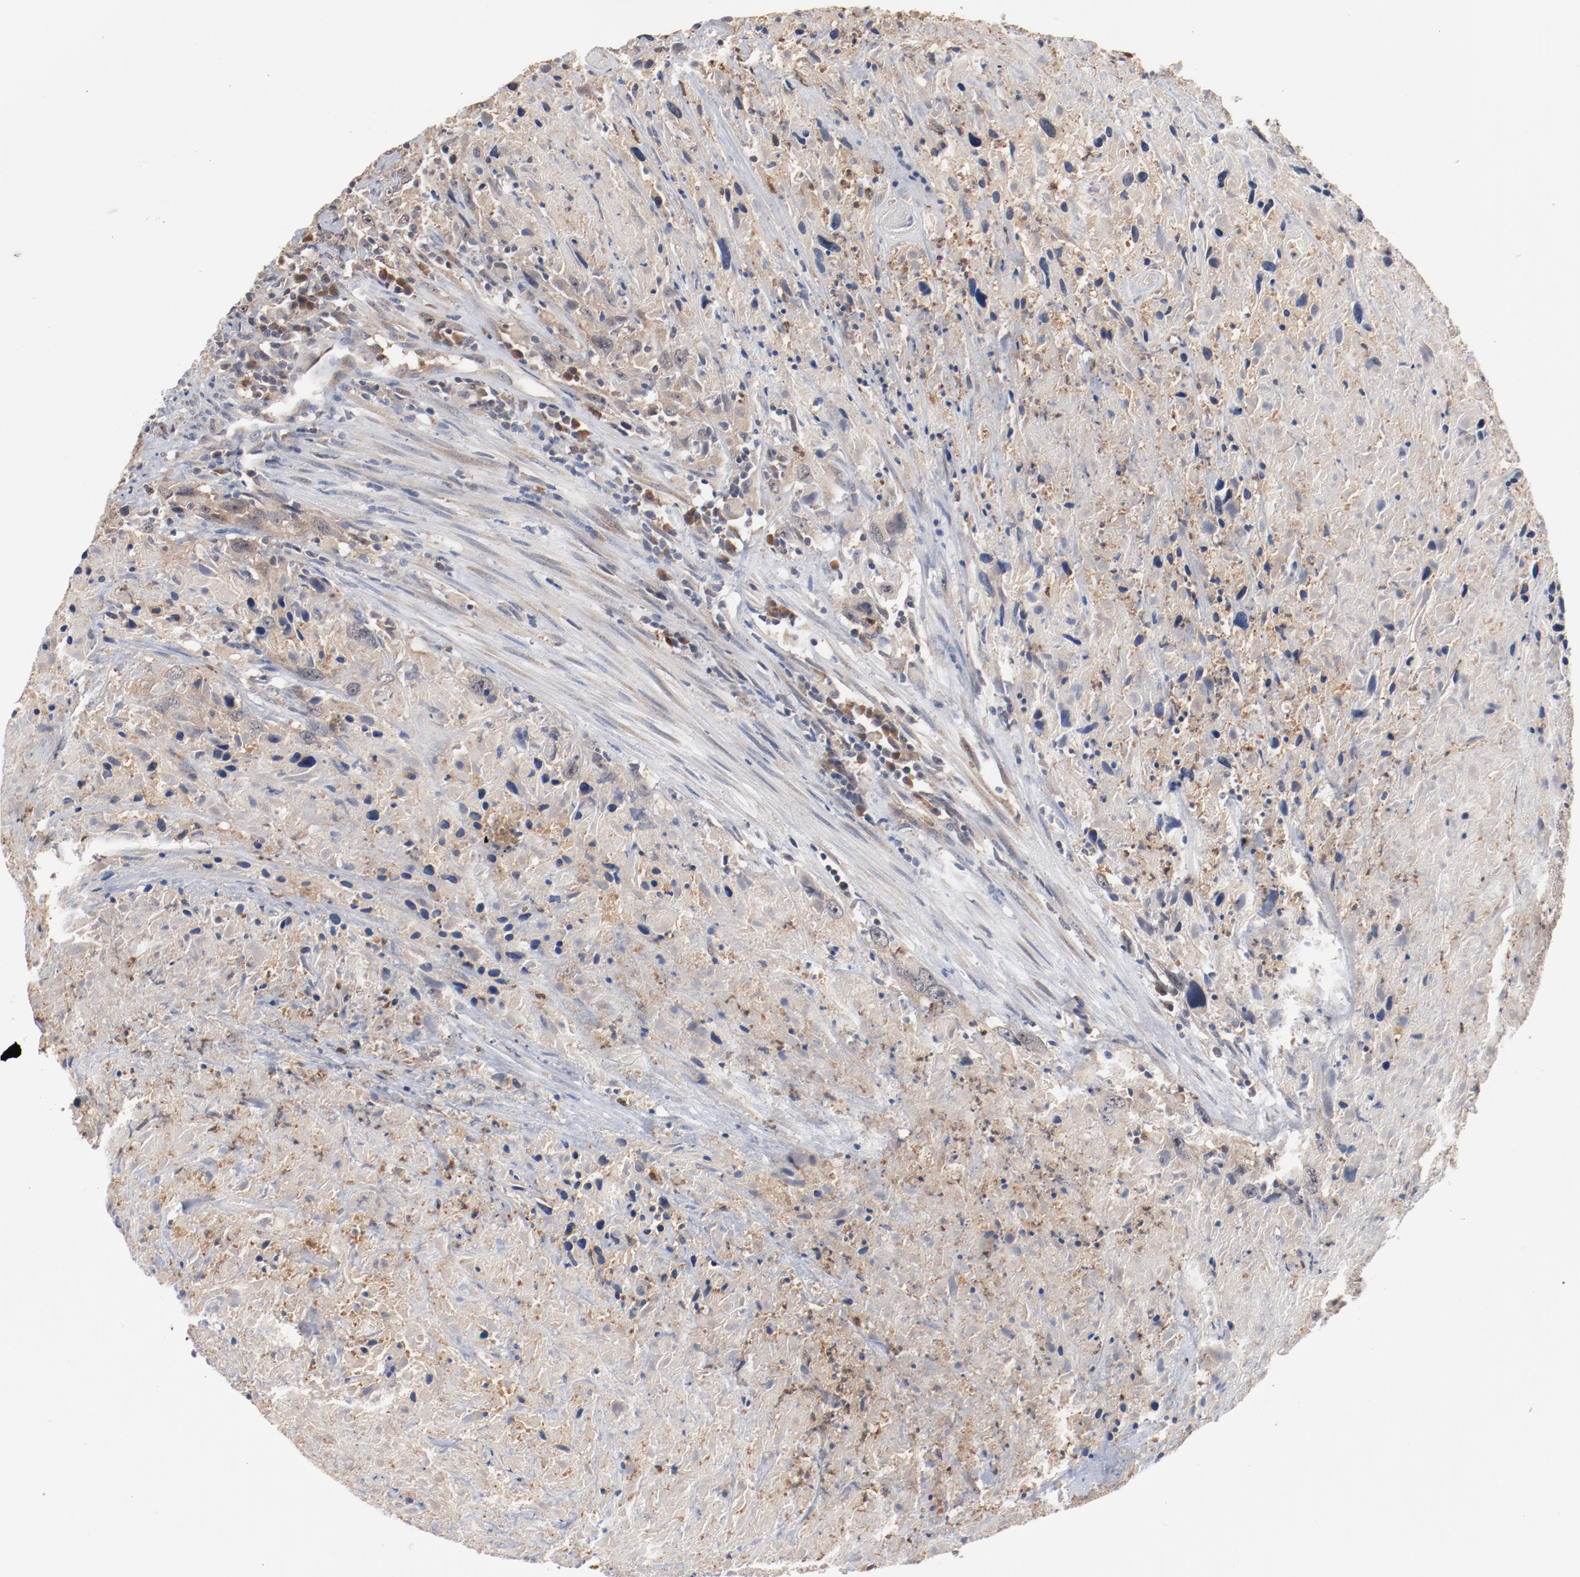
{"staining": {"intensity": "weak", "quantity": ">75%", "location": "cytoplasmic/membranous"}, "tissue": "urothelial cancer", "cell_type": "Tumor cells", "image_type": "cancer", "snomed": [{"axis": "morphology", "description": "Urothelial carcinoma, High grade"}, {"axis": "topography", "description": "Urinary bladder"}], "caption": "This is an image of immunohistochemistry (IHC) staining of urothelial carcinoma (high-grade), which shows weak positivity in the cytoplasmic/membranous of tumor cells.", "gene": "RNASE11", "patient": {"sex": "male", "age": 61}}